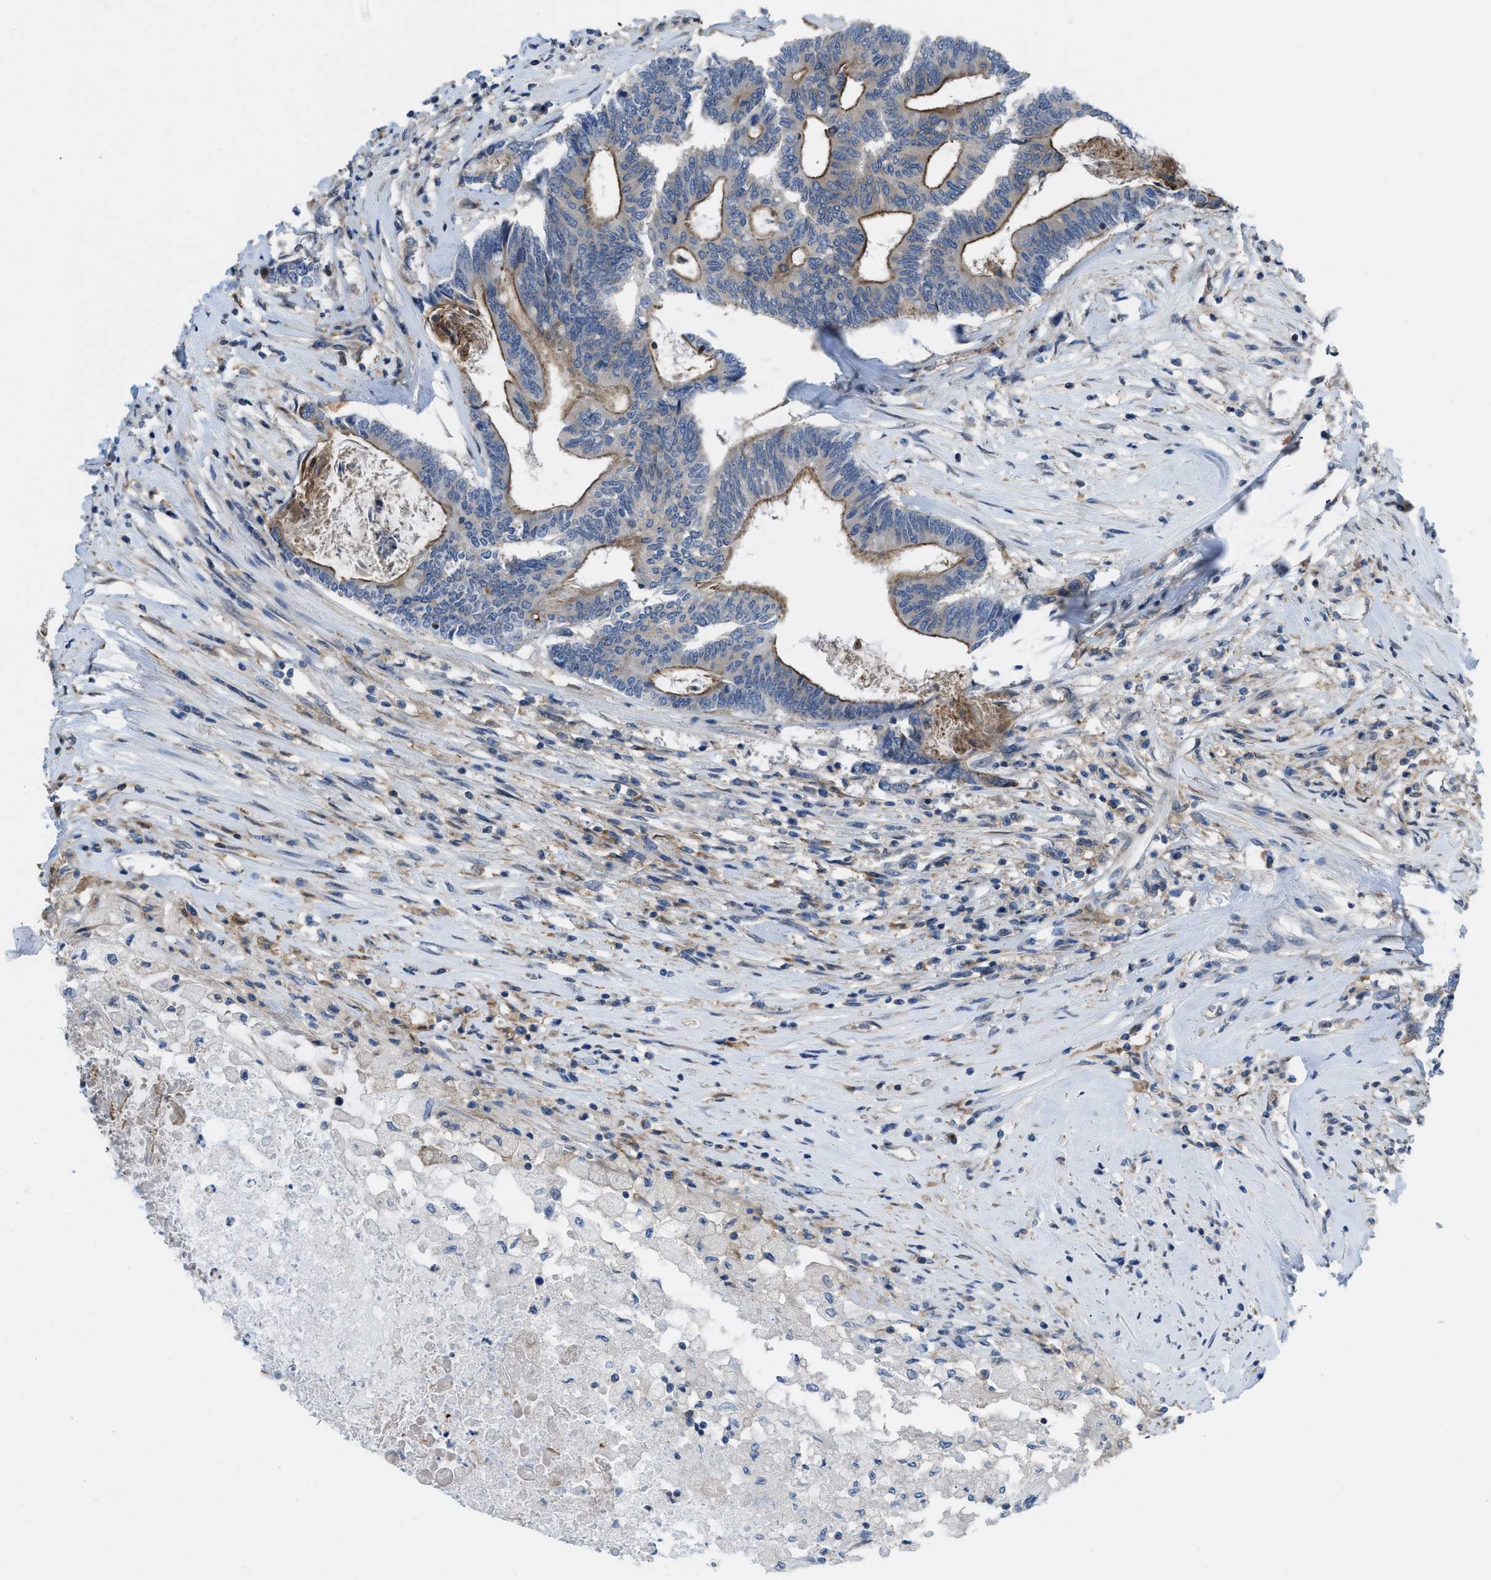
{"staining": {"intensity": "moderate", "quantity": ">75%", "location": "cytoplasmic/membranous"}, "tissue": "colorectal cancer", "cell_type": "Tumor cells", "image_type": "cancer", "snomed": [{"axis": "morphology", "description": "Adenocarcinoma, NOS"}, {"axis": "topography", "description": "Rectum"}], "caption": "Human colorectal cancer stained with a brown dye displays moderate cytoplasmic/membranous positive staining in approximately >75% of tumor cells.", "gene": "MYO18A", "patient": {"sex": "male", "age": 63}}